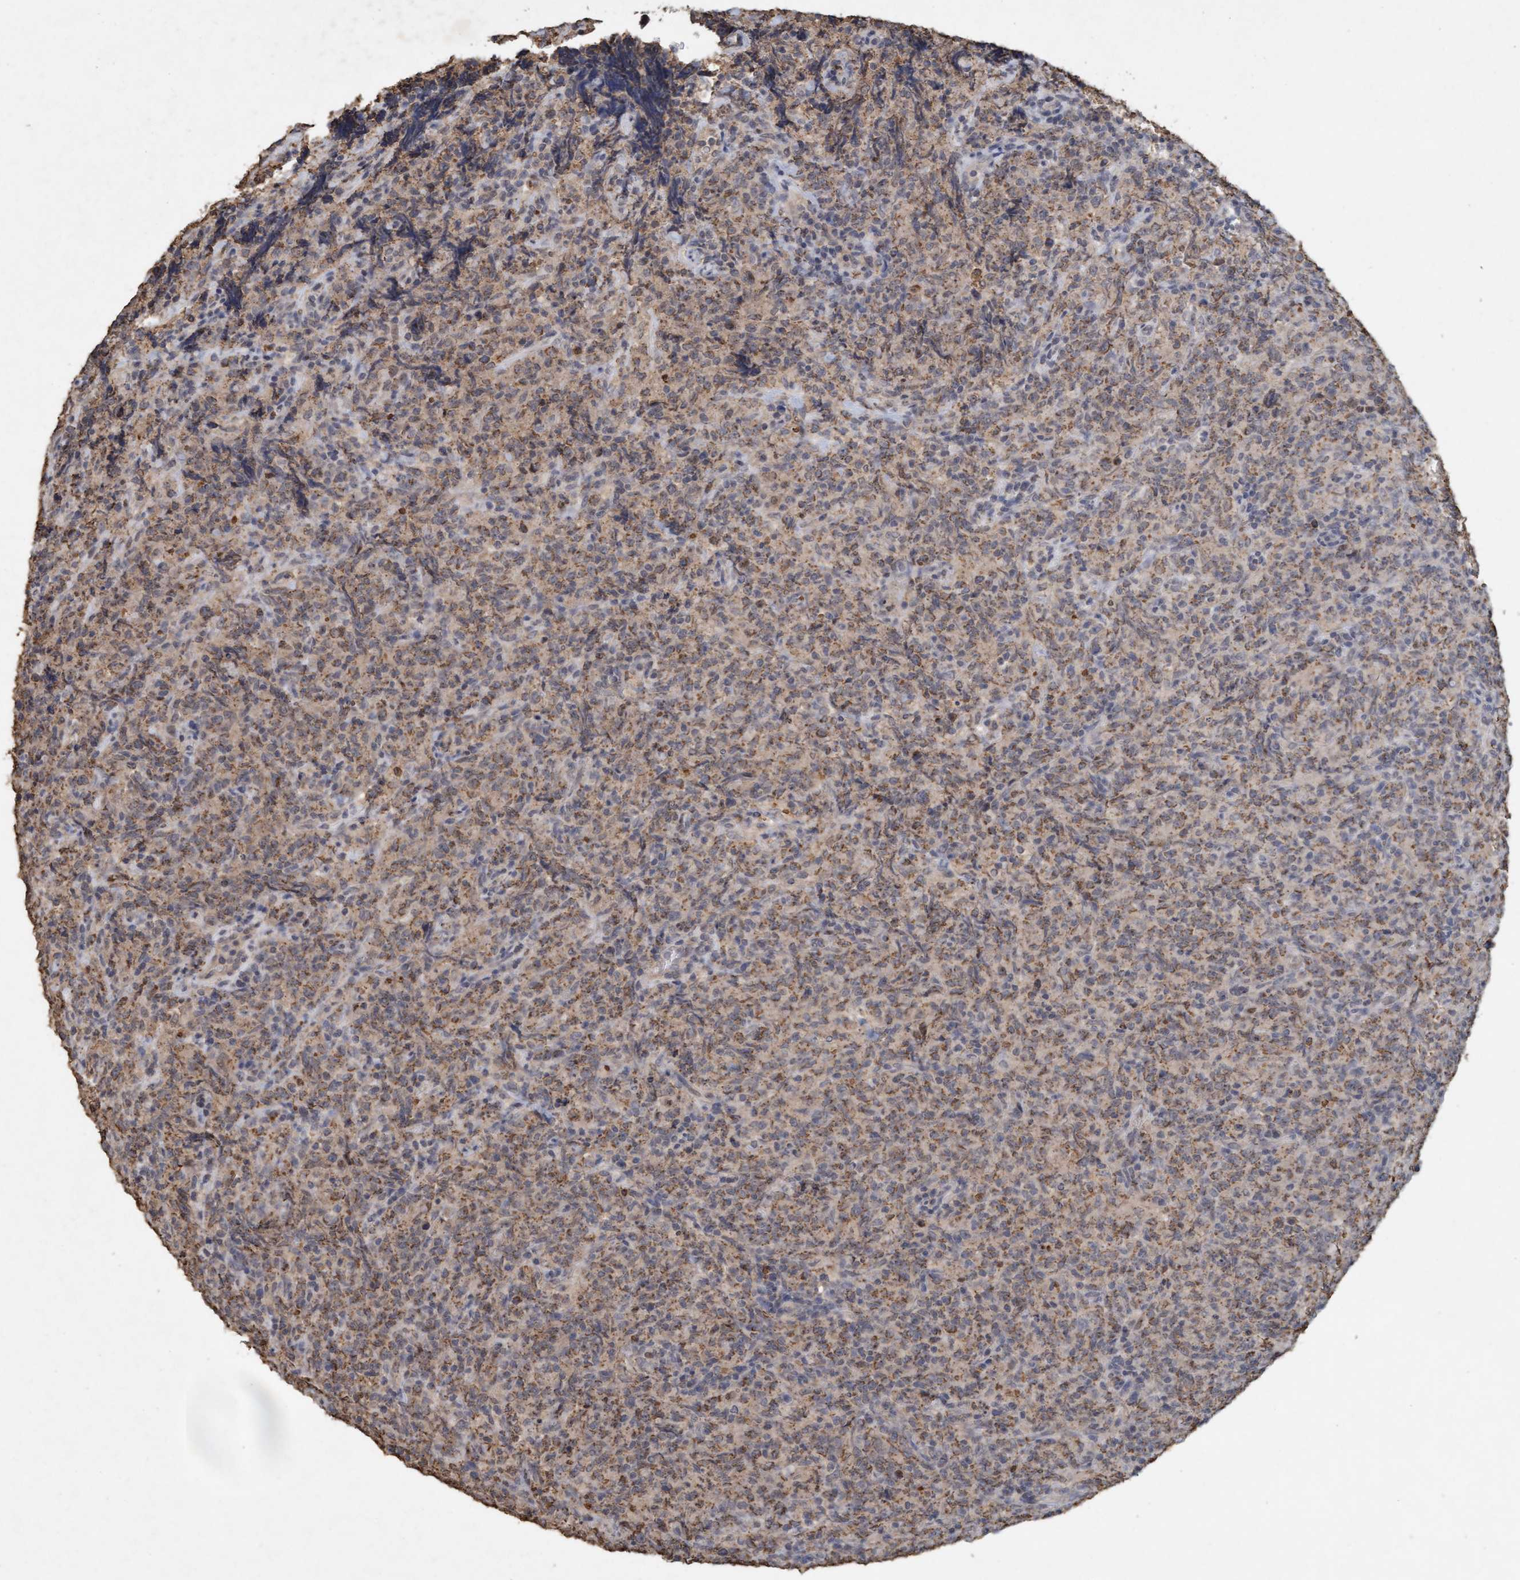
{"staining": {"intensity": "moderate", "quantity": ">75%", "location": "cytoplasmic/membranous"}, "tissue": "lymphoma", "cell_type": "Tumor cells", "image_type": "cancer", "snomed": [{"axis": "morphology", "description": "Malignant lymphoma, non-Hodgkin's type, High grade"}, {"axis": "topography", "description": "Tonsil"}], "caption": "Brown immunohistochemical staining in human lymphoma demonstrates moderate cytoplasmic/membranous expression in approximately >75% of tumor cells. Immunohistochemistry (ihc) stains the protein of interest in brown and the nuclei are stained blue.", "gene": "VSIG8", "patient": {"sex": "female", "age": 36}}